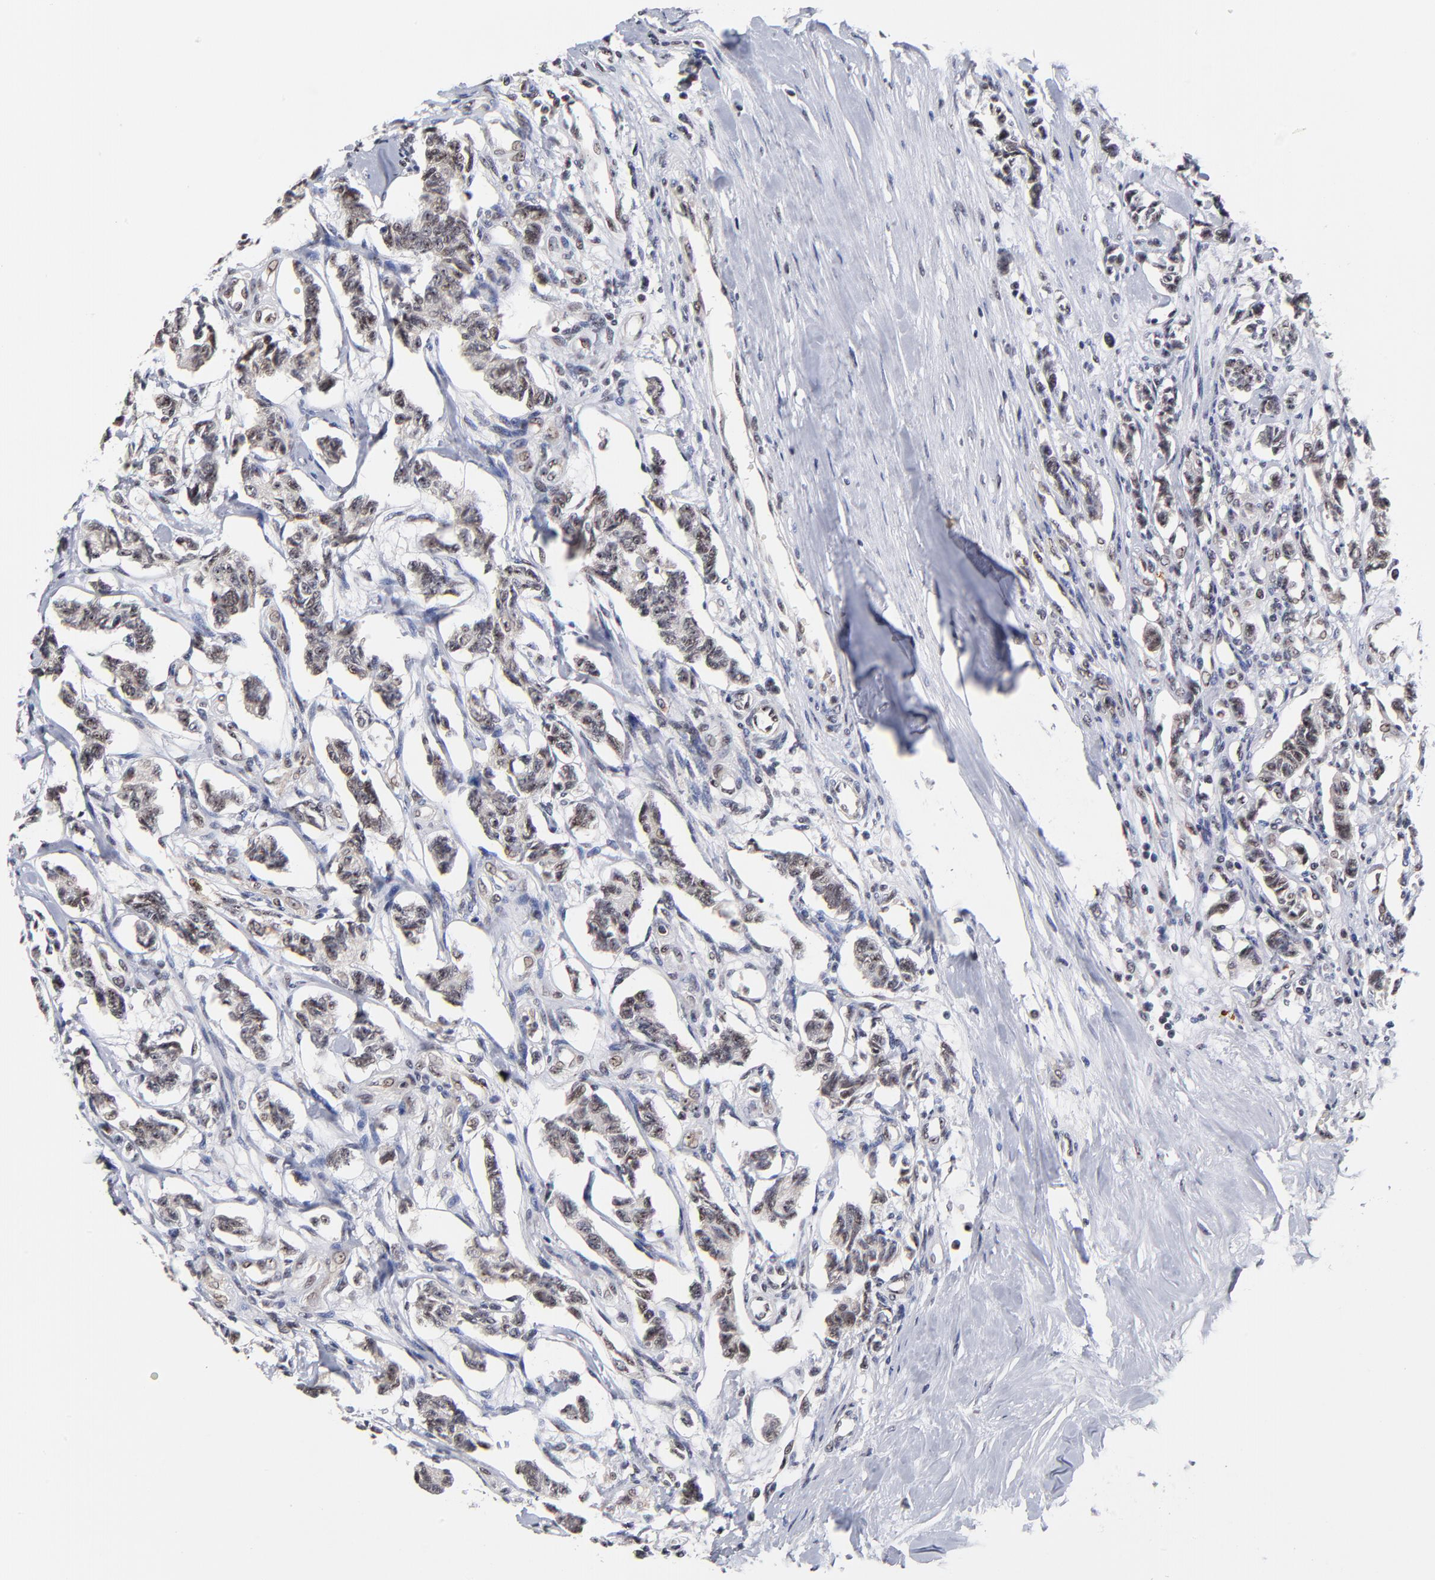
{"staining": {"intensity": "weak", "quantity": ">75%", "location": "nuclear"}, "tissue": "renal cancer", "cell_type": "Tumor cells", "image_type": "cancer", "snomed": [{"axis": "morphology", "description": "Carcinoid, malignant, NOS"}, {"axis": "topography", "description": "Kidney"}], "caption": "Immunohistochemistry of human renal cancer (malignant carcinoid) demonstrates low levels of weak nuclear positivity in about >75% of tumor cells. (Stains: DAB (3,3'-diaminobenzidine) in brown, nuclei in blue, Microscopy: brightfield microscopy at high magnification).", "gene": "ZNF419", "patient": {"sex": "female", "age": 41}}